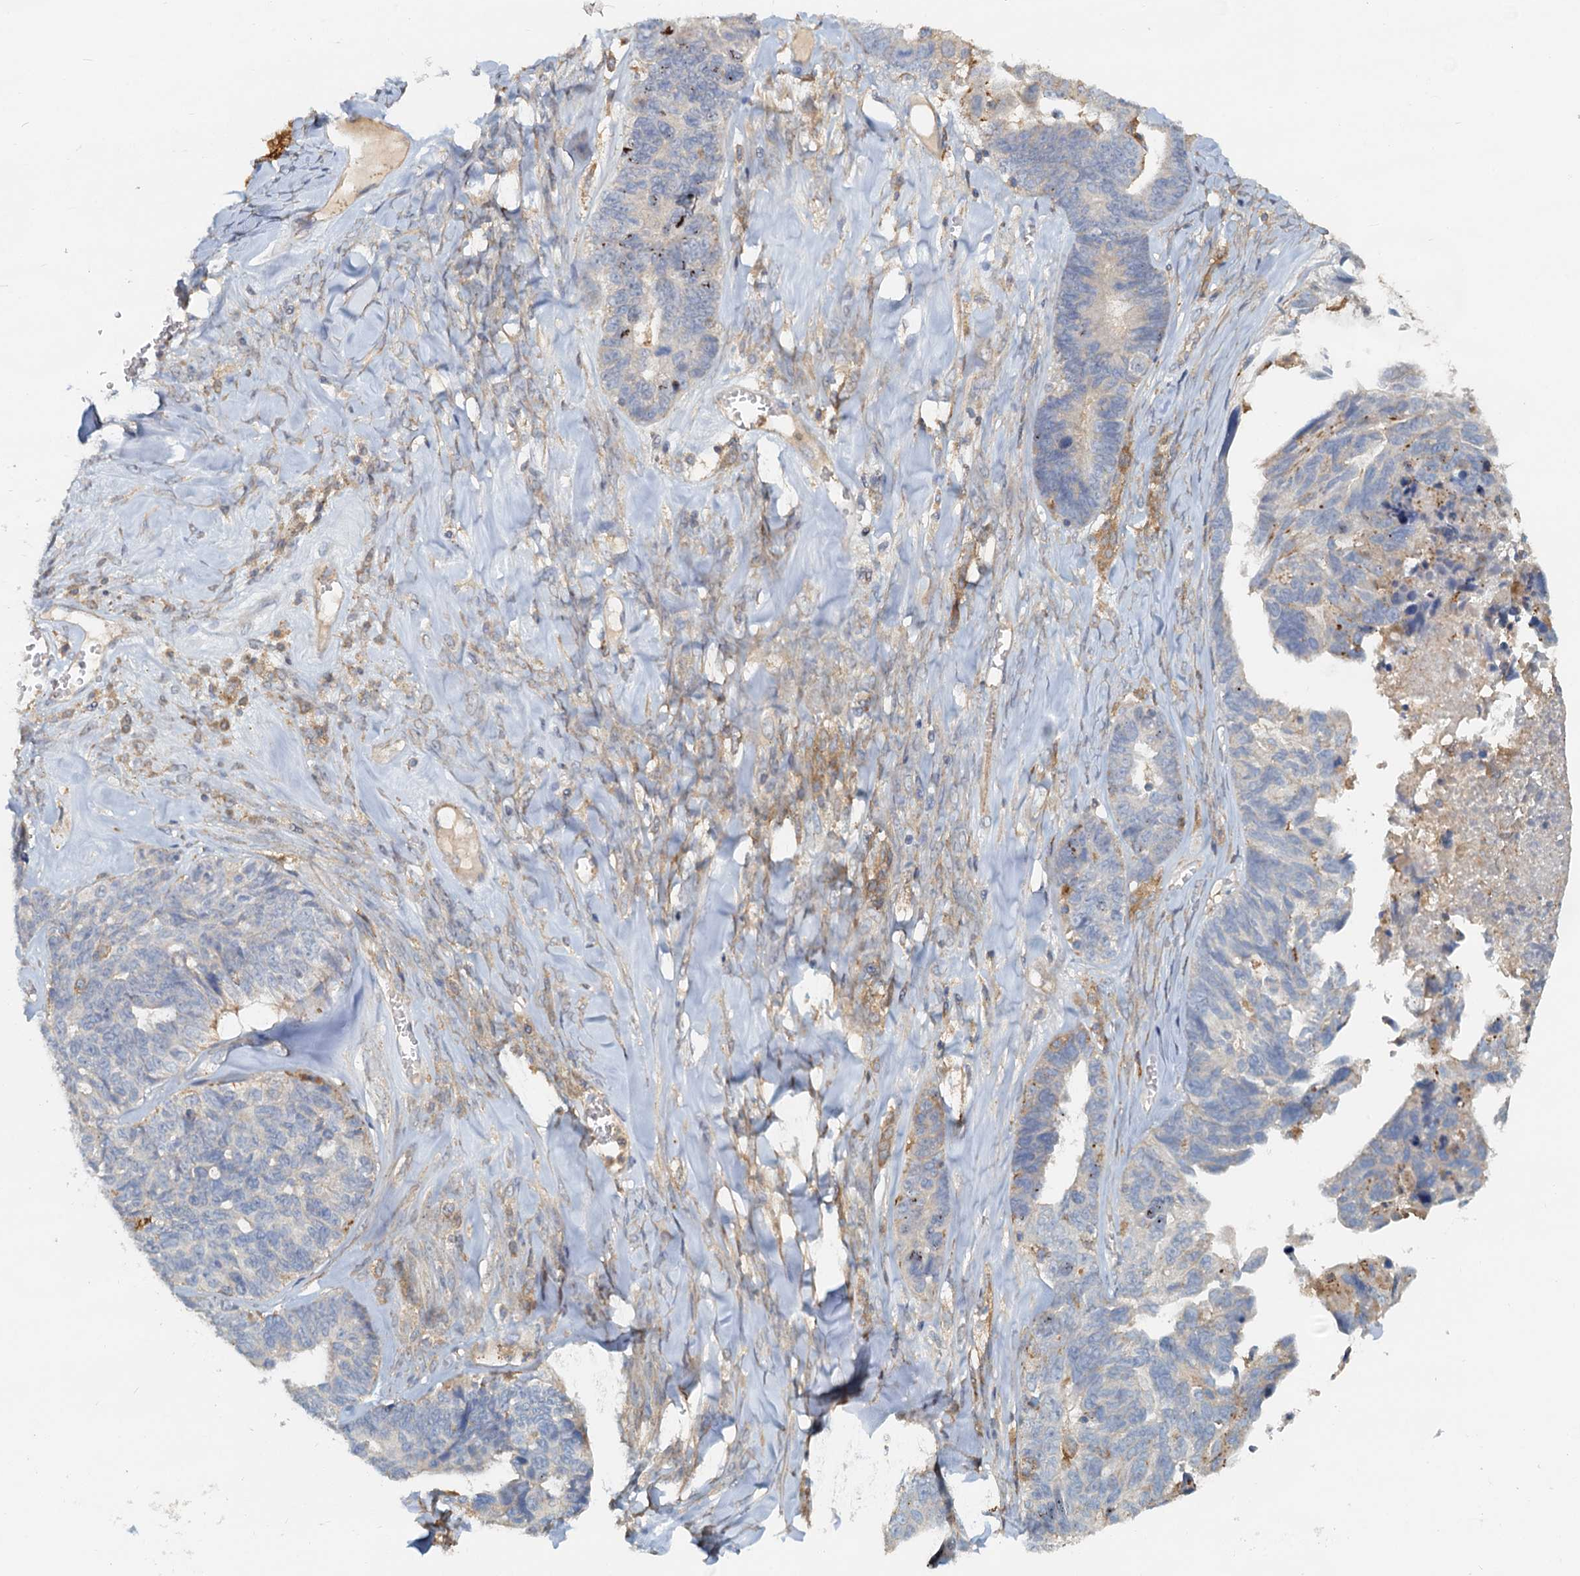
{"staining": {"intensity": "negative", "quantity": "none", "location": "none"}, "tissue": "ovarian cancer", "cell_type": "Tumor cells", "image_type": "cancer", "snomed": [{"axis": "morphology", "description": "Cystadenocarcinoma, serous, NOS"}, {"axis": "topography", "description": "Ovary"}], "caption": "This histopathology image is of serous cystadenocarcinoma (ovarian) stained with immunohistochemistry (IHC) to label a protein in brown with the nuclei are counter-stained blue. There is no expression in tumor cells. The staining was performed using DAB to visualize the protein expression in brown, while the nuclei were stained in blue with hematoxylin (Magnification: 20x).", "gene": "TOLLIP", "patient": {"sex": "female", "age": 79}}